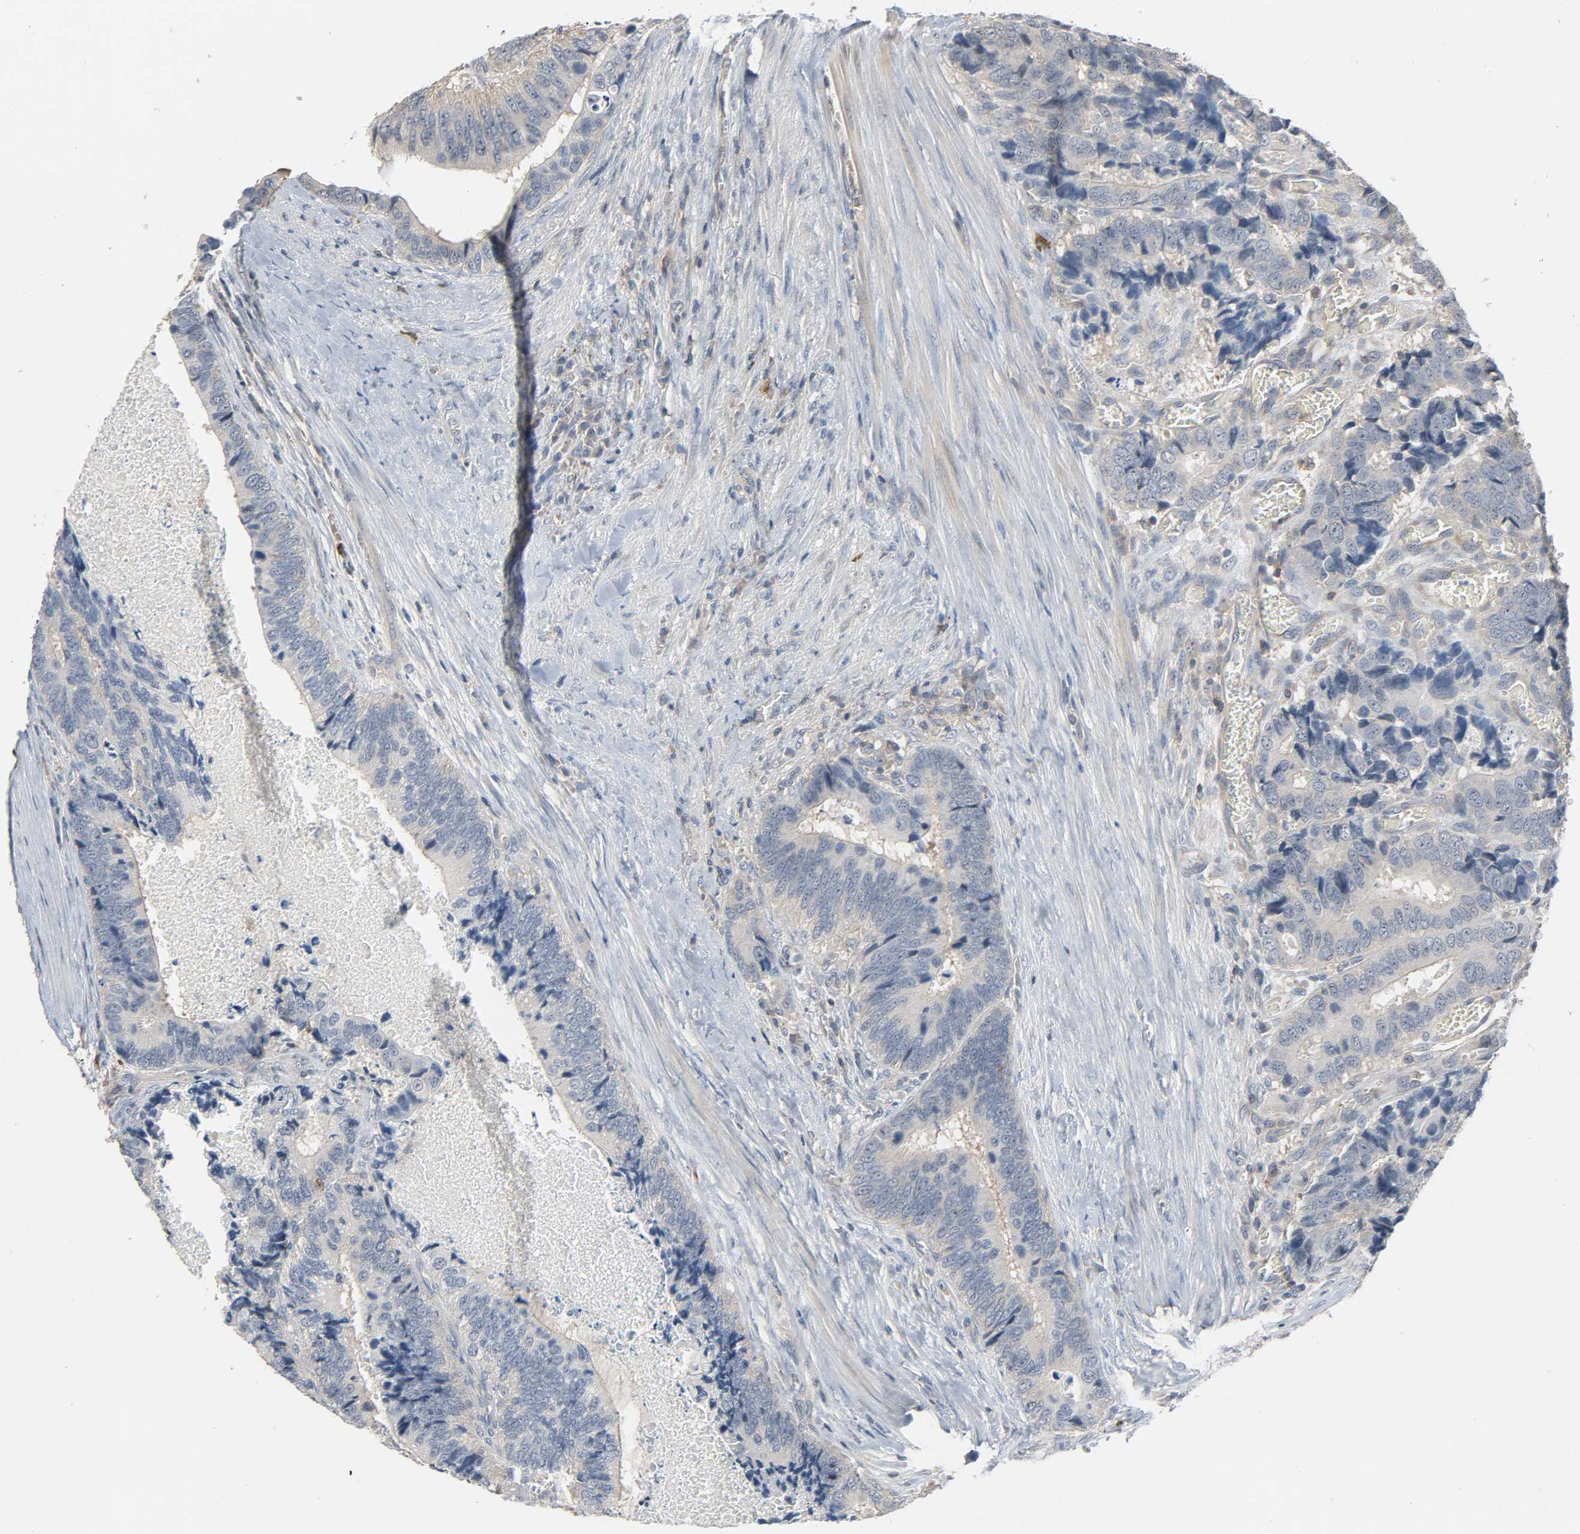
{"staining": {"intensity": "weak", "quantity": "<25%", "location": "cytoplasmic/membranous"}, "tissue": "colorectal cancer", "cell_type": "Tumor cells", "image_type": "cancer", "snomed": [{"axis": "morphology", "description": "Adenocarcinoma, NOS"}, {"axis": "topography", "description": "Colon"}], "caption": "Immunohistochemistry of human adenocarcinoma (colorectal) displays no positivity in tumor cells.", "gene": "CD4", "patient": {"sex": "male", "age": 72}}